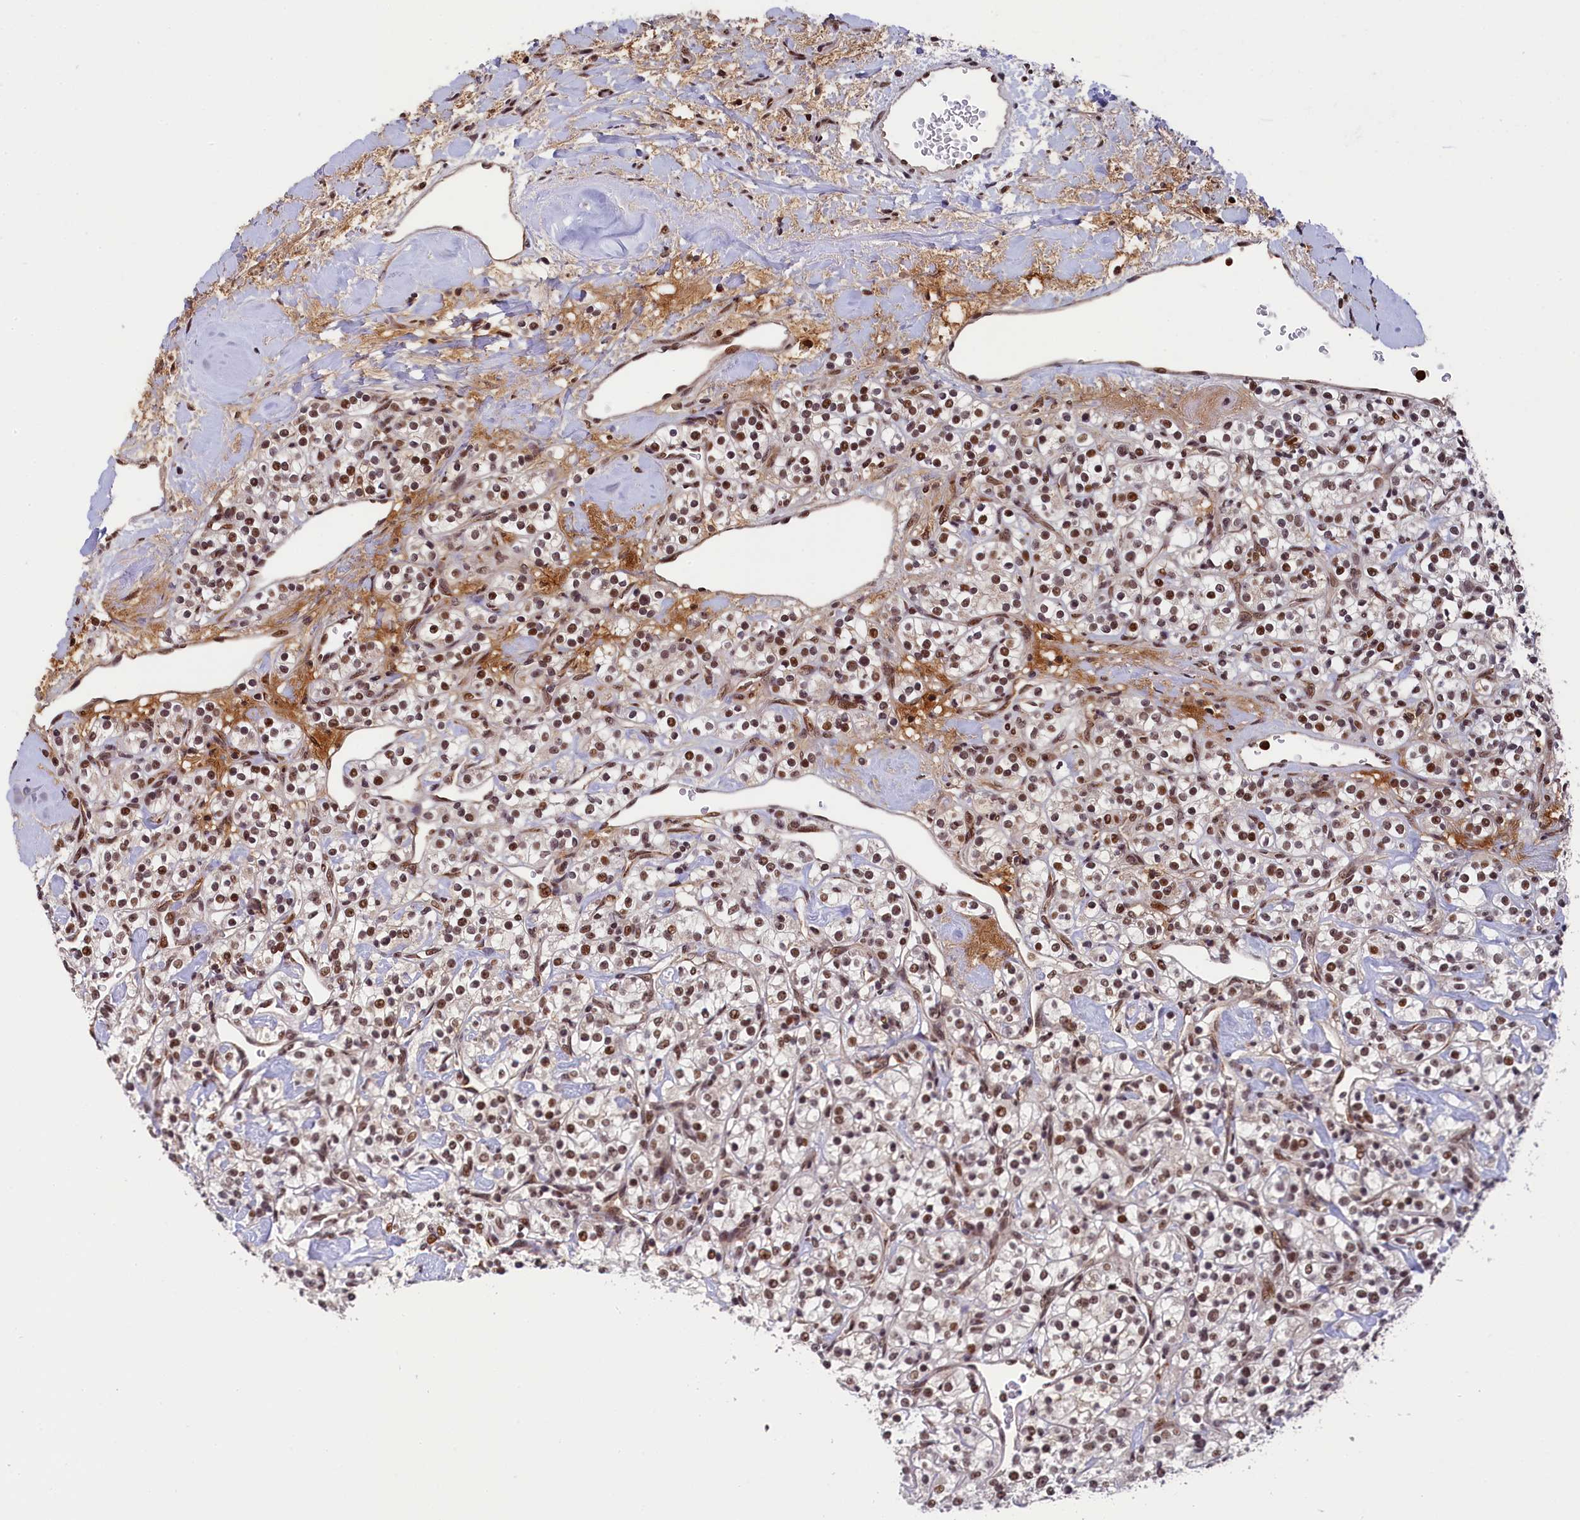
{"staining": {"intensity": "strong", "quantity": ">75%", "location": "nuclear"}, "tissue": "renal cancer", "cell_type": "Tumor cells", "image_type": "cancer", "snomed": [{"axis": "morphology", "description": "Adenocarcinoma, NOS"}, {"axis": "topography", "description": "Kidney"}], "caption": "Tumor cells exhibit high levels of strong nuclear staining in about >75% of cells in human renal adenocarcinoma.", "gene": "ADIG", "patient": {"sex": "male", "age": 77}}